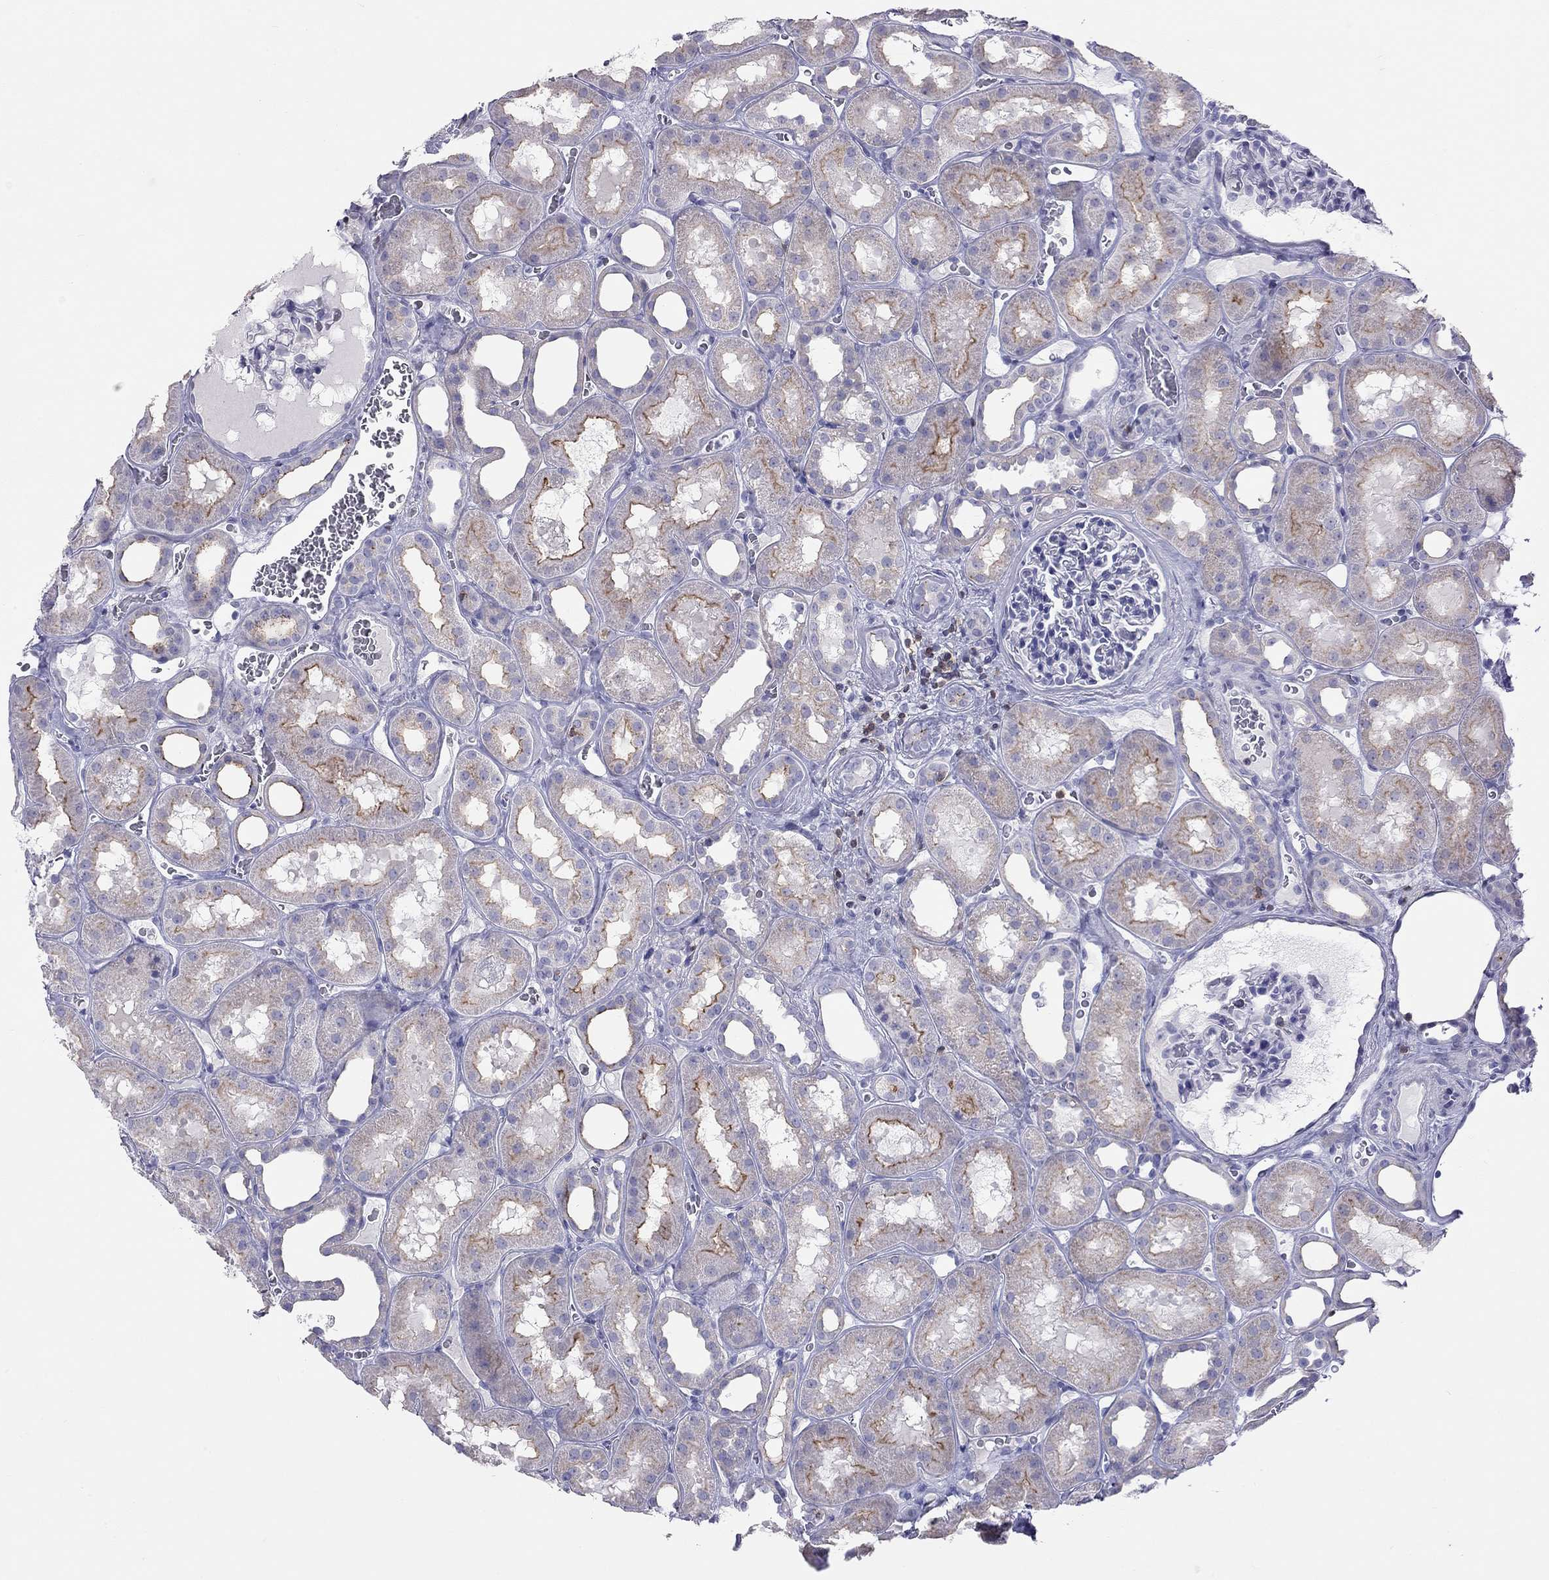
{"staining": {"intensity": "negative", "quantity": "none", "location": "none"}, "tissue": "kidney", "cell_type": "Cells in glomeruli", "image_type": "normal", "snomed": [{"axis": "morphology", "description": "Normal tissue, NOS"}, {"axis": "topography", "description": "Kidney"}], "caption": "An IHC image of benign kidney is shown. There is no staining in cells in glomeruli of kidney. (DAB IHC visualized using brightfield microscopy, high magnification).", "gene": "SH2D2A", "patient": {"sex": "female", "age": 41}}